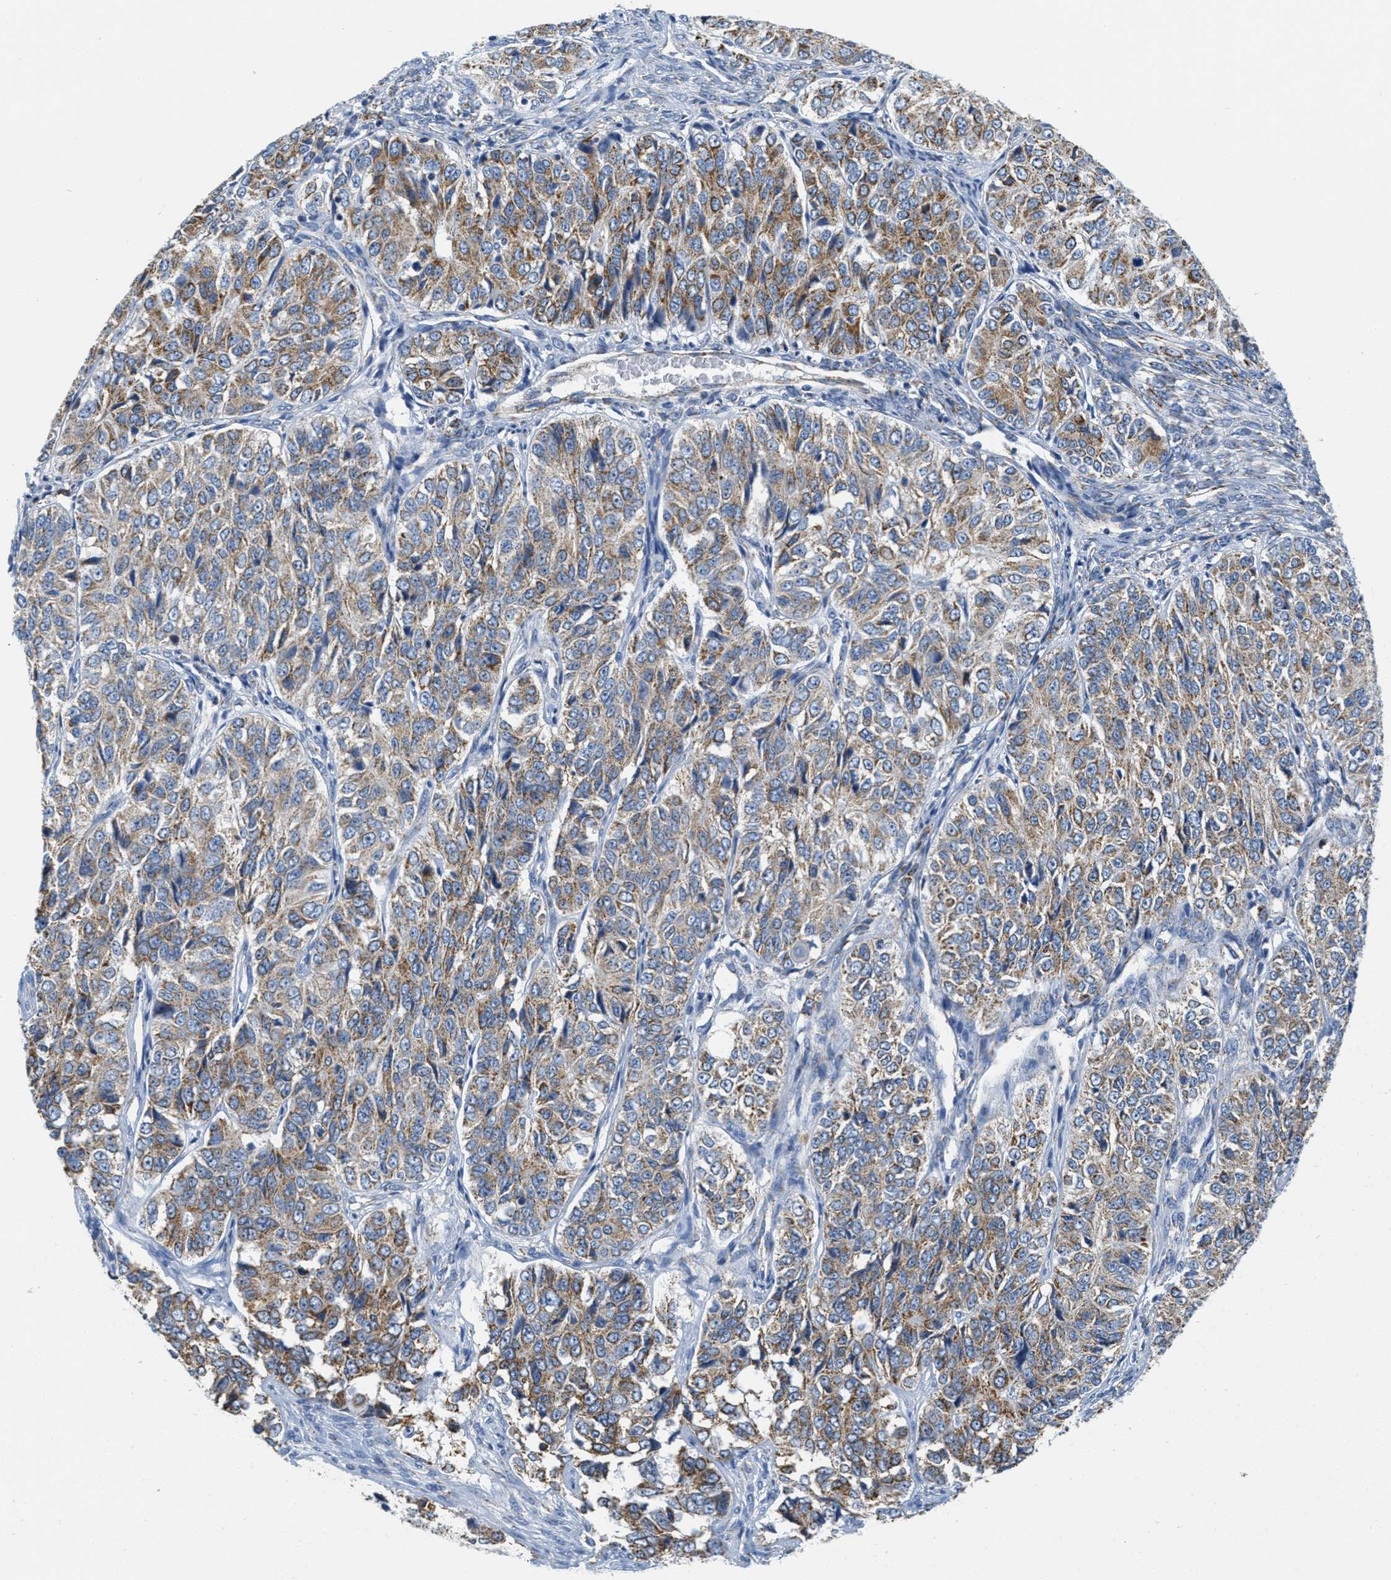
{"staining": {"intensity": "moderate", "quantity": ">75%", "location": "cytoplasmic/membranous"}, "tissue": "ovarian cancer", "cell_type": "Tumor cells", "image_type": "cancer", "snomed": [{"axis": "morphology", "description": "Carcinoma, endometroid"}, {"axis": "topography", "description": "Ovary"}], "caption": "IHC micrograph of human endometroid carcinoma (ovarian) stained for a protein (brown), which demonstrates medium levels of moderate cytoplasmic/membranous staining in approximately >75% of tumor cells.", "gene": "KCNJ5", "patient": {"sex": "female", "age": 51}}